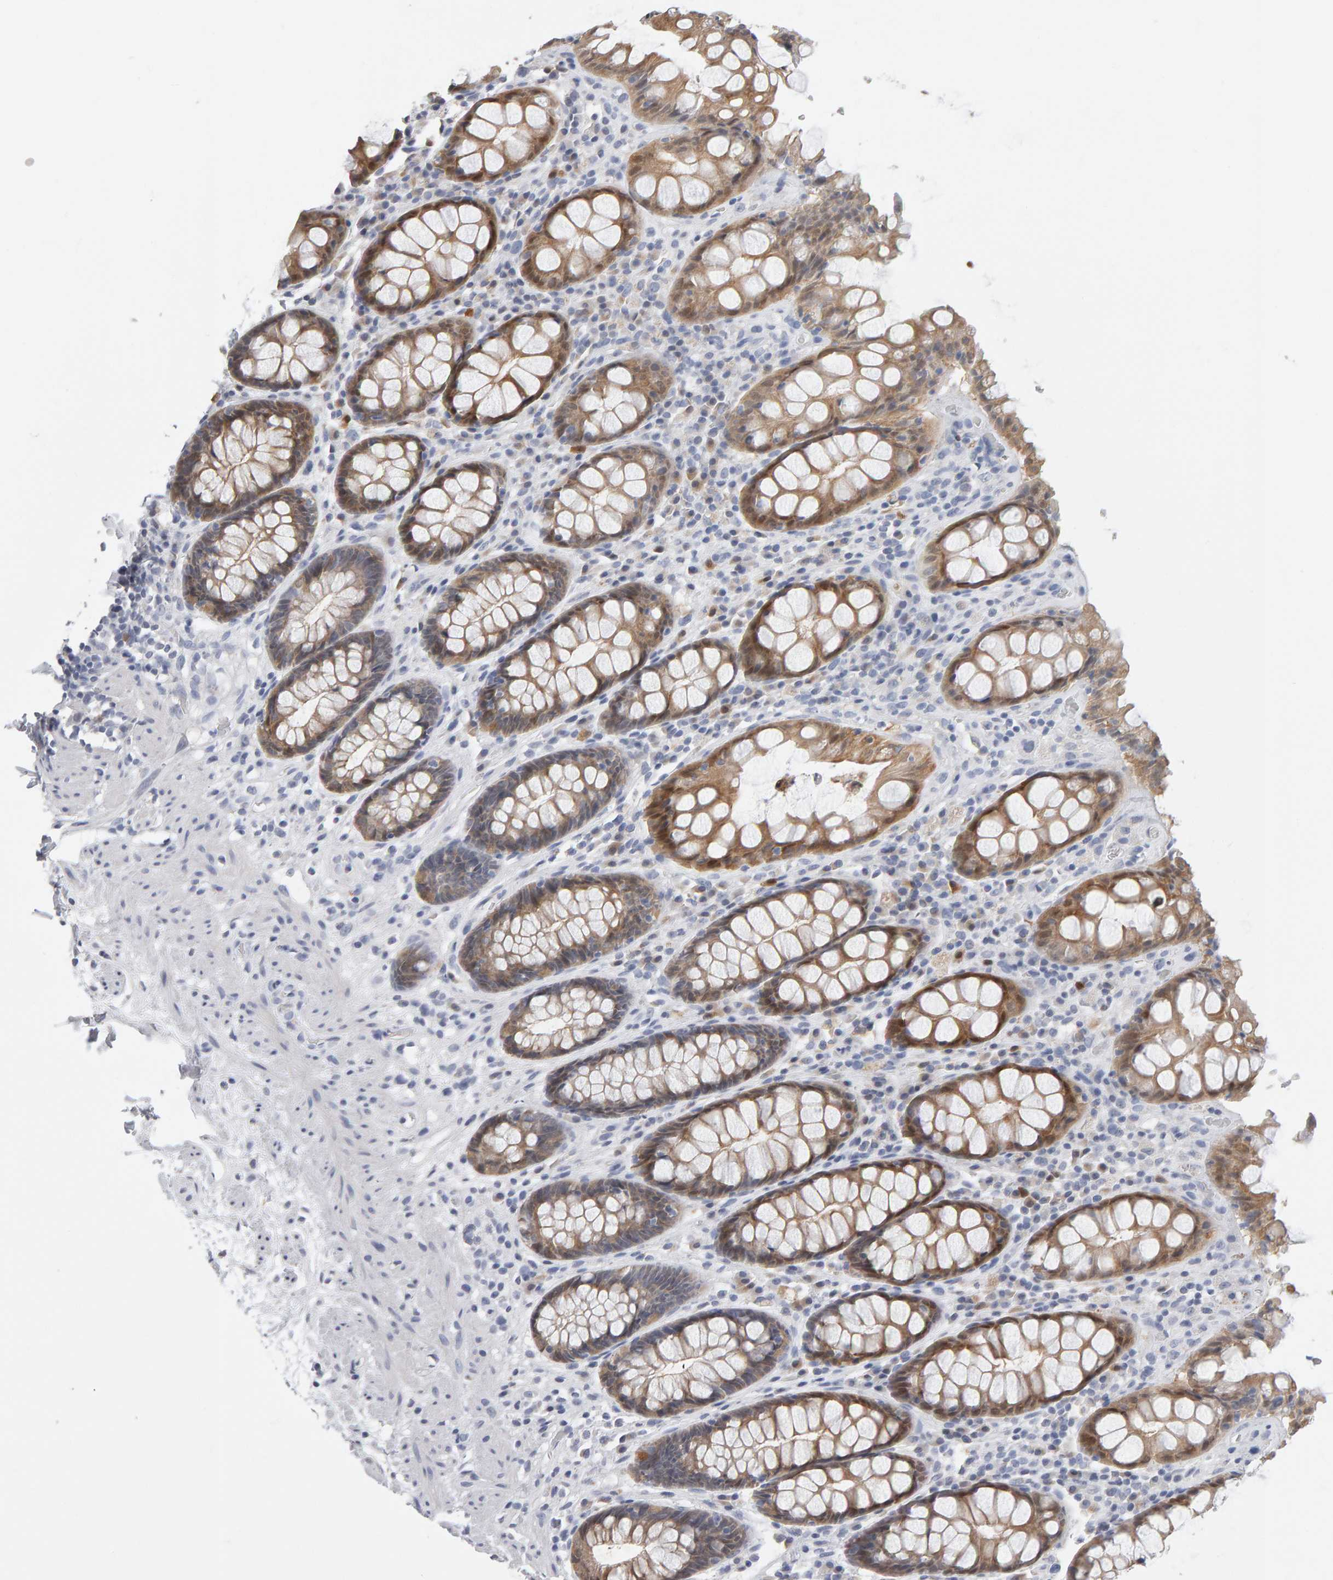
{"staining": {"intensity": "moderate", "quantity": ">75%", "location": "cytoplasmic/membranous"}, "tissue": "rectum", "cell_type": "Glandular cells", "image_type": "normal", "snomed": [{"axis": "morphology", "description": "Normal tissue, NOS"}, {"axis": "topography", "description": "Rectum"}], "caption": "Moderate cytoplasmic/membranous protein positivity is appreciated in about >75% of glandular cells in rectum. The protein is shown in brown color, while the nuclei are stained blue.", "gene": "CTH", "patient": {"sex": "male", "age": 64}}